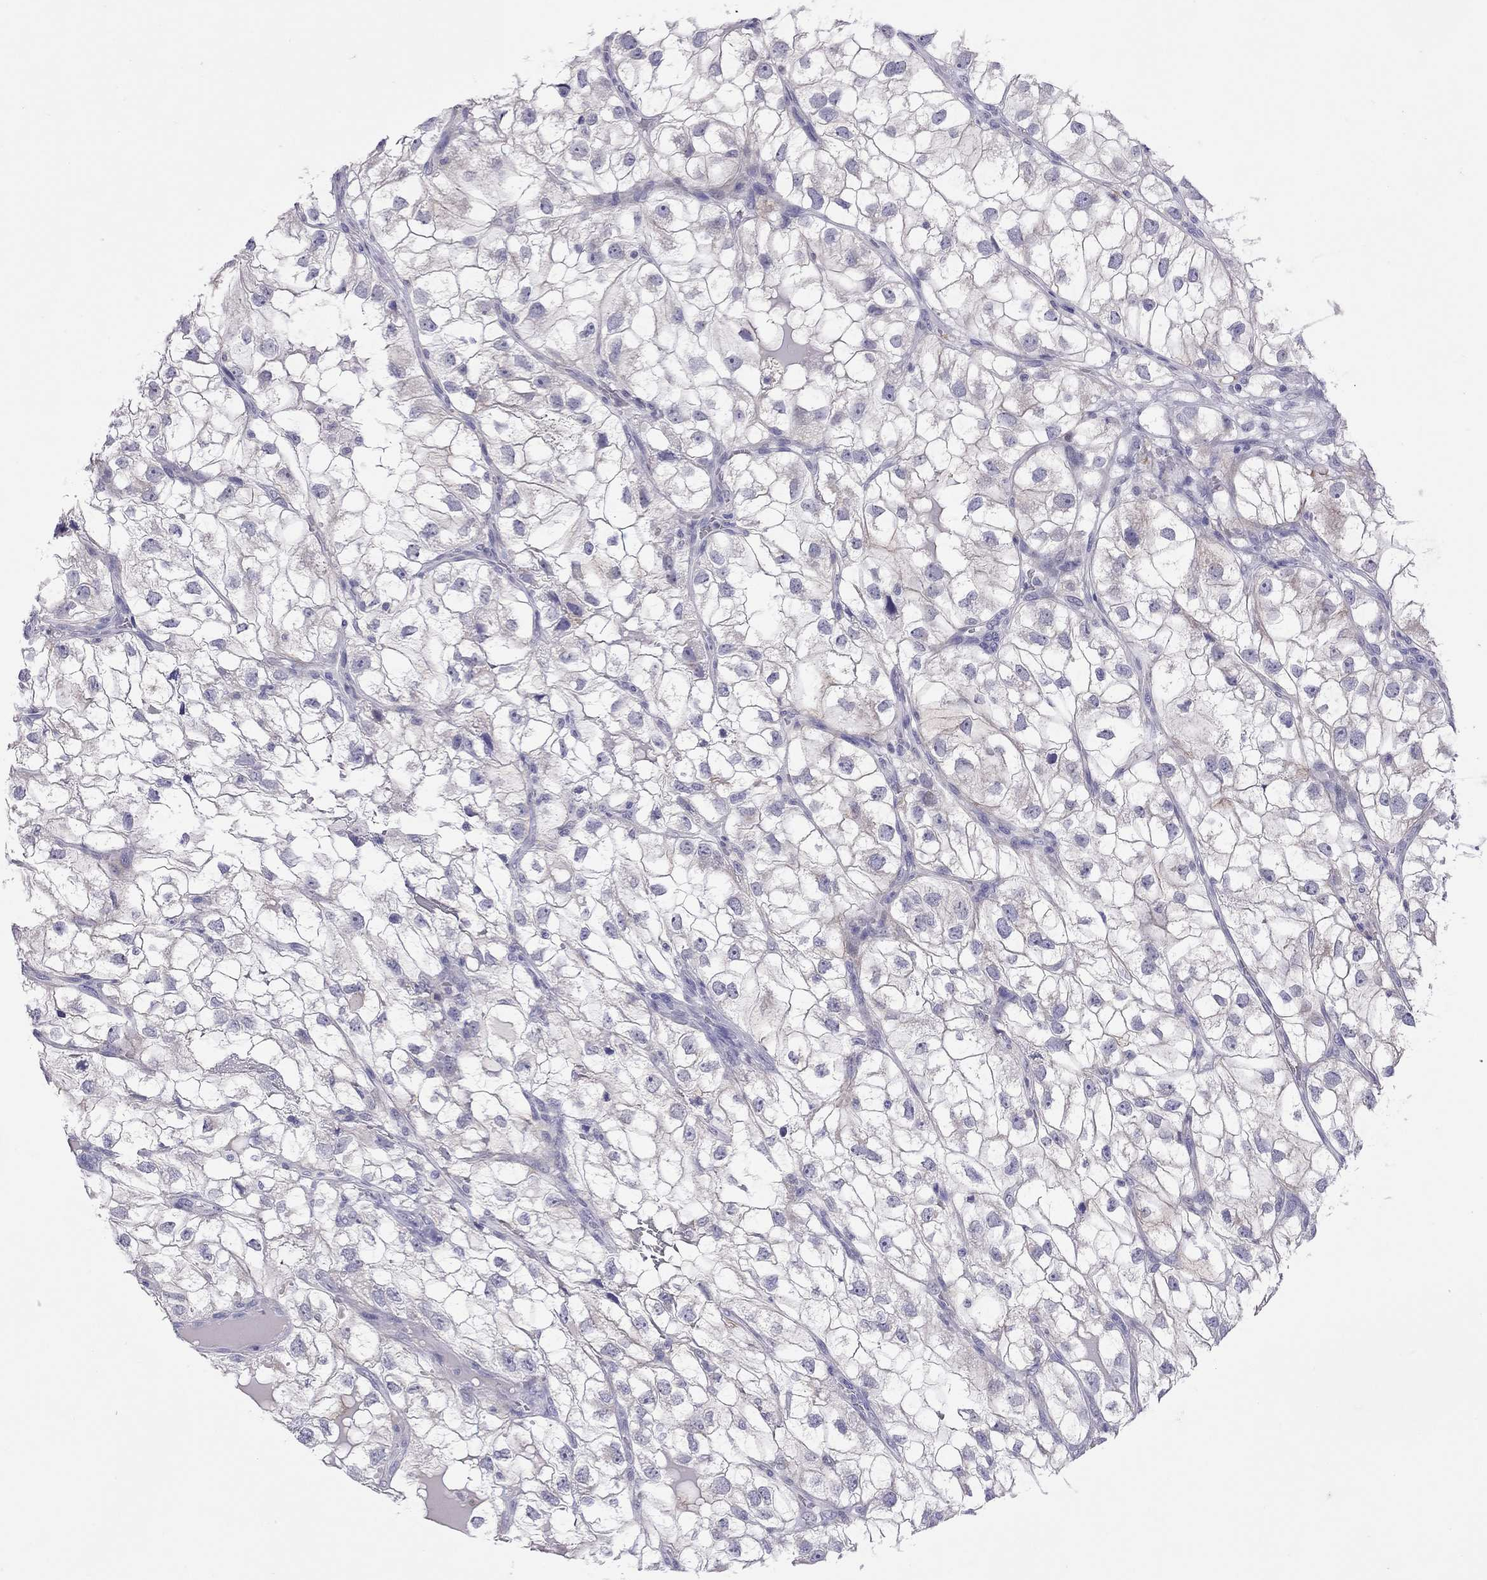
{"staining": {"intensity": "negative", "quantity": "none", "location": "none"}, "tissue": "renal cancer", "cell_type": "Tumor cells", "image_type": "cancer", "snomed": [{"axis": "morphology", "description": "Adenocarcinoma, NOS"}, {"axis": "topography", "description": "Kidney"}], "caption": "Immunohistochemistry (IHC) micrograph of neoplastic tissue: human renal cancer (adenocarcinoma) stained with DAB demonstrates no significant protein expression in tumor cells.", "gene": "SLAMF1", "patient": {"sex": "male", "age": 59}}